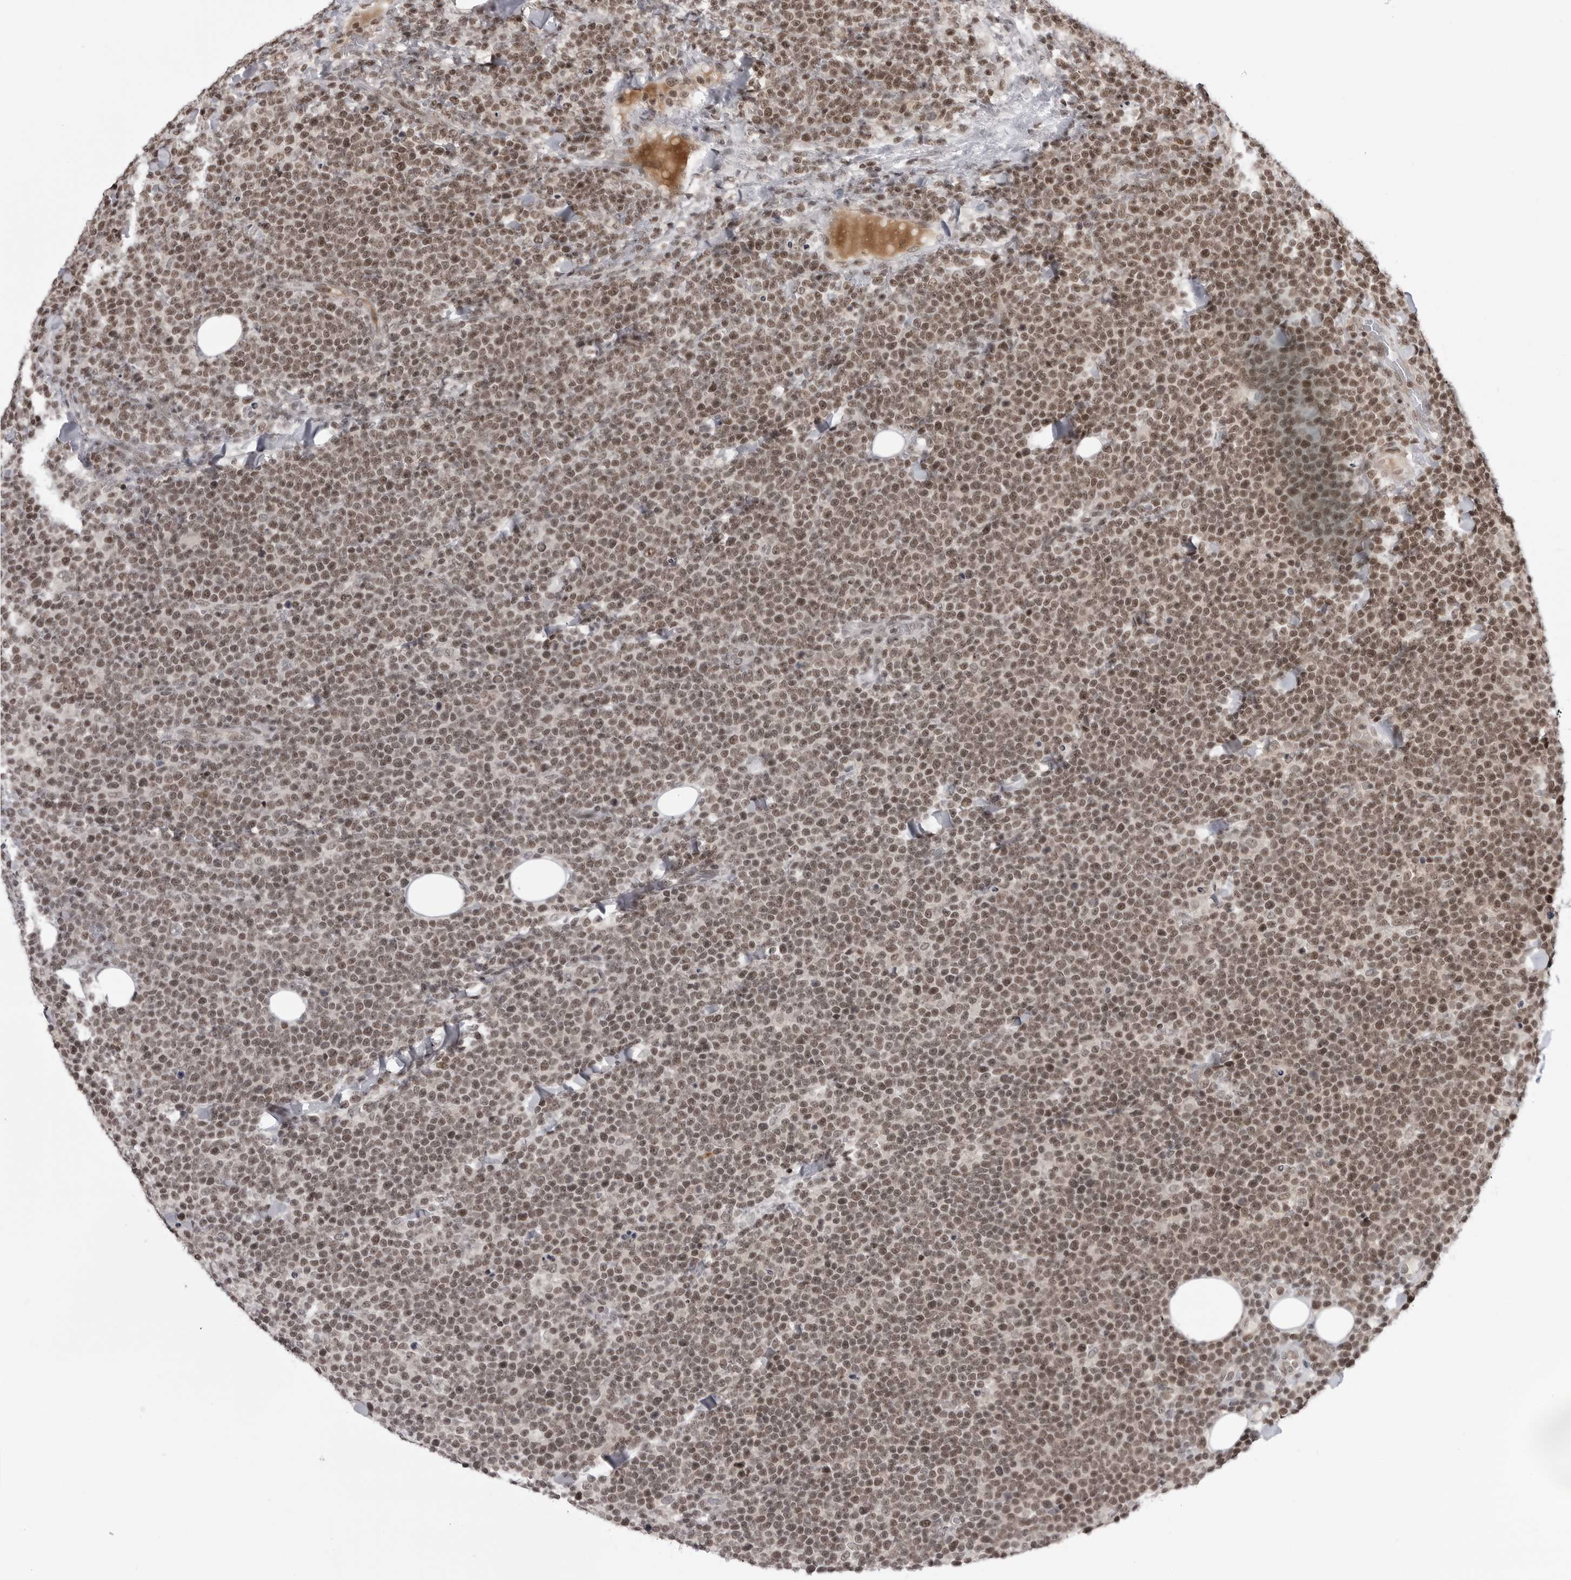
{"staining": {"intensity": "moderate", "quantity": ">75%", "location": "nuclear"}, "tissue": "lymphoma", "cell_type": "Tumor cells", "image_type": "cancer", "snomed": [{"axis": "morphology", "description": "Malignant lymphoma, non-Hodgkin's type, High grade"}, {"axis": "topography", "description": "Lymph node"}], "caption": "Human lymphoma stained with a protein marker demonstrates moderate staining in tumor cells.", "gene": "TRIM66", "patient": {"sex": "male", "age": 61}}